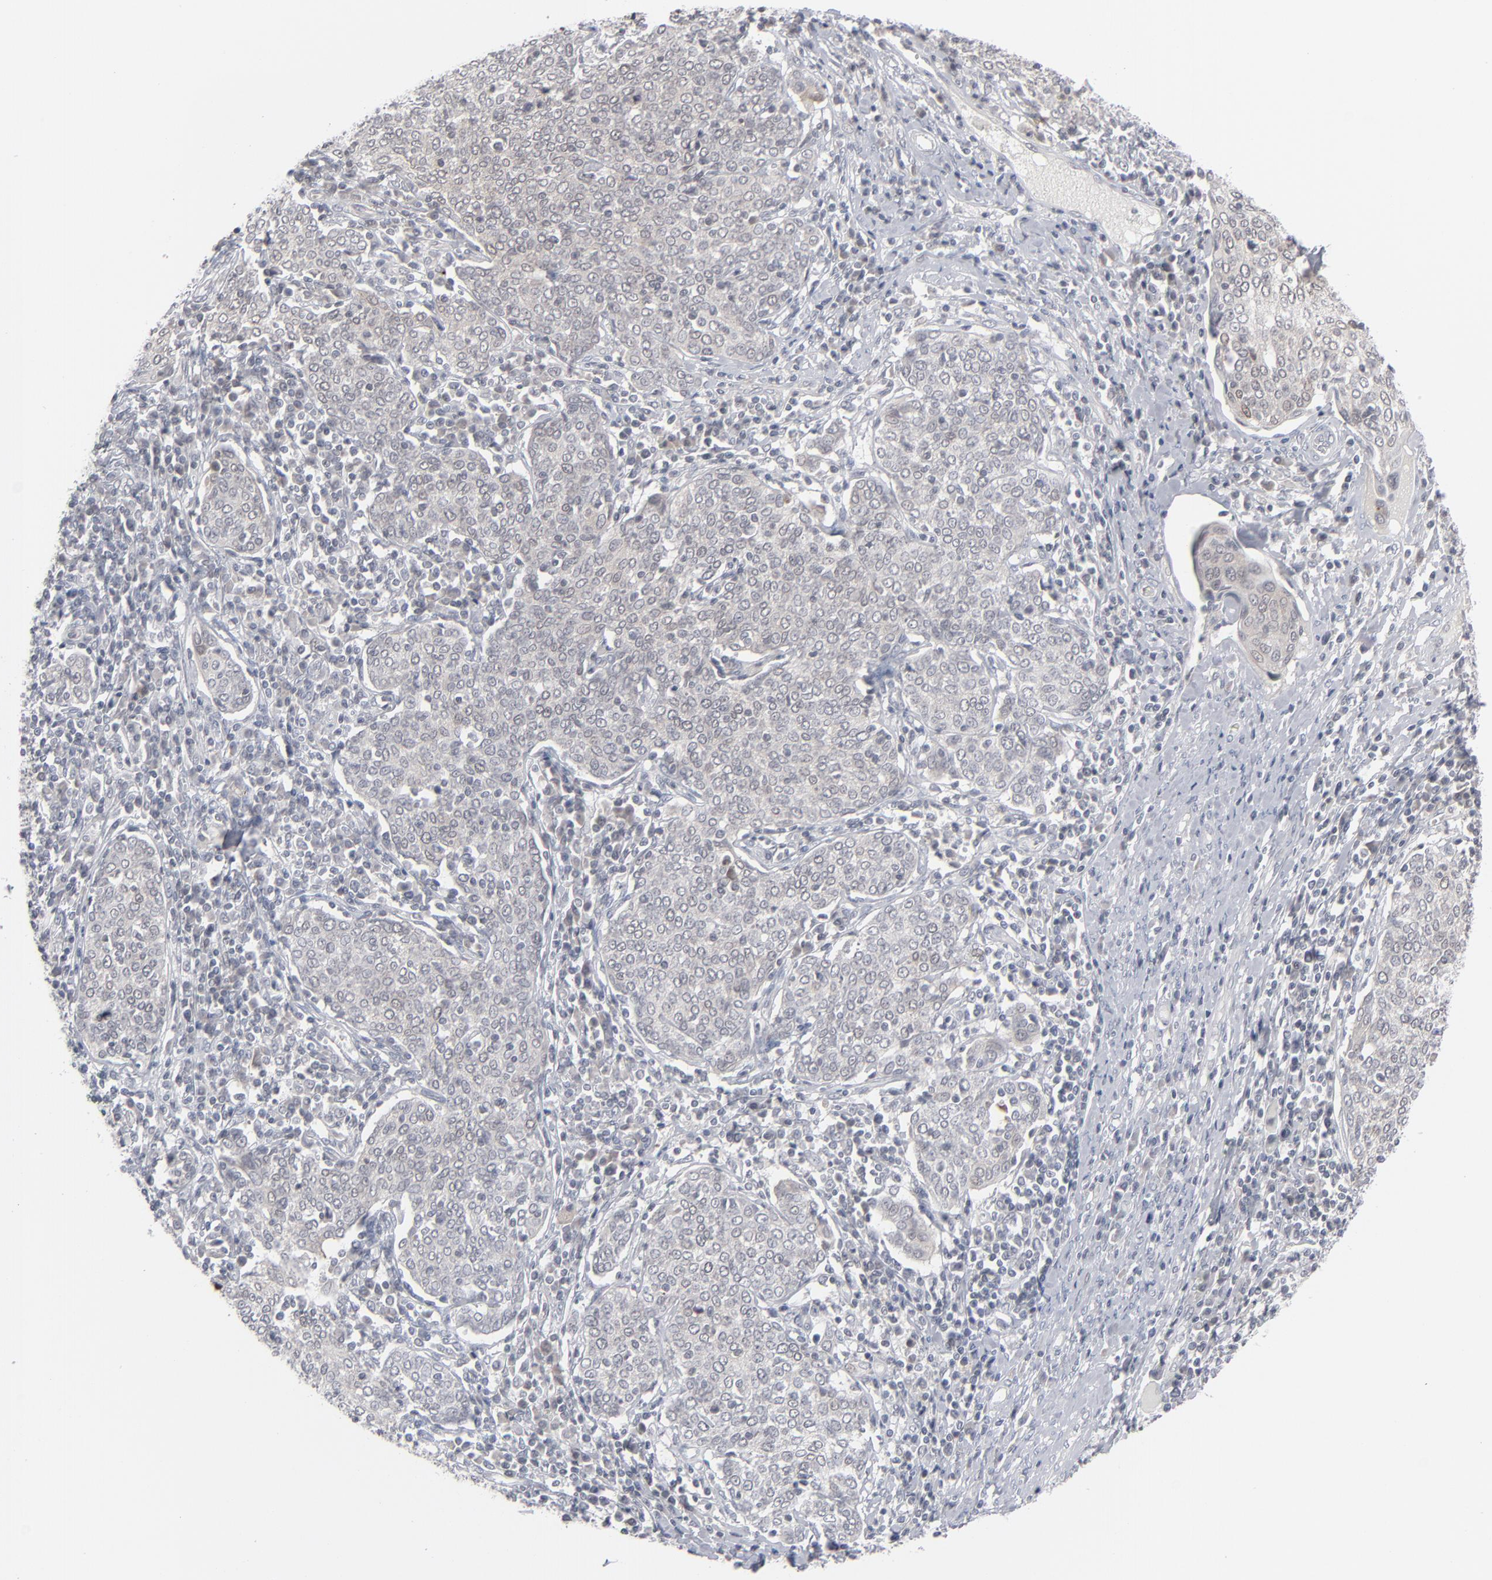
{"staining": {"intensity": "negative", "quantity": "none", "location": "none"}, "tissue": "cervical cancer", "cell_type": "Tumor cells", "image_type": "cancer", "snomed": [{"axis": "morphology", "description": "Squamous cell carcinoma, NOS"}, {"axis": "topography", "description": "Cervix"}], "caption": "The micrograph demonstrates no significant expression in tumor cells of cervical squamous cell carcinoma.", "gene": "POF1B", "patient": {"sex": "female", "age": 40}}